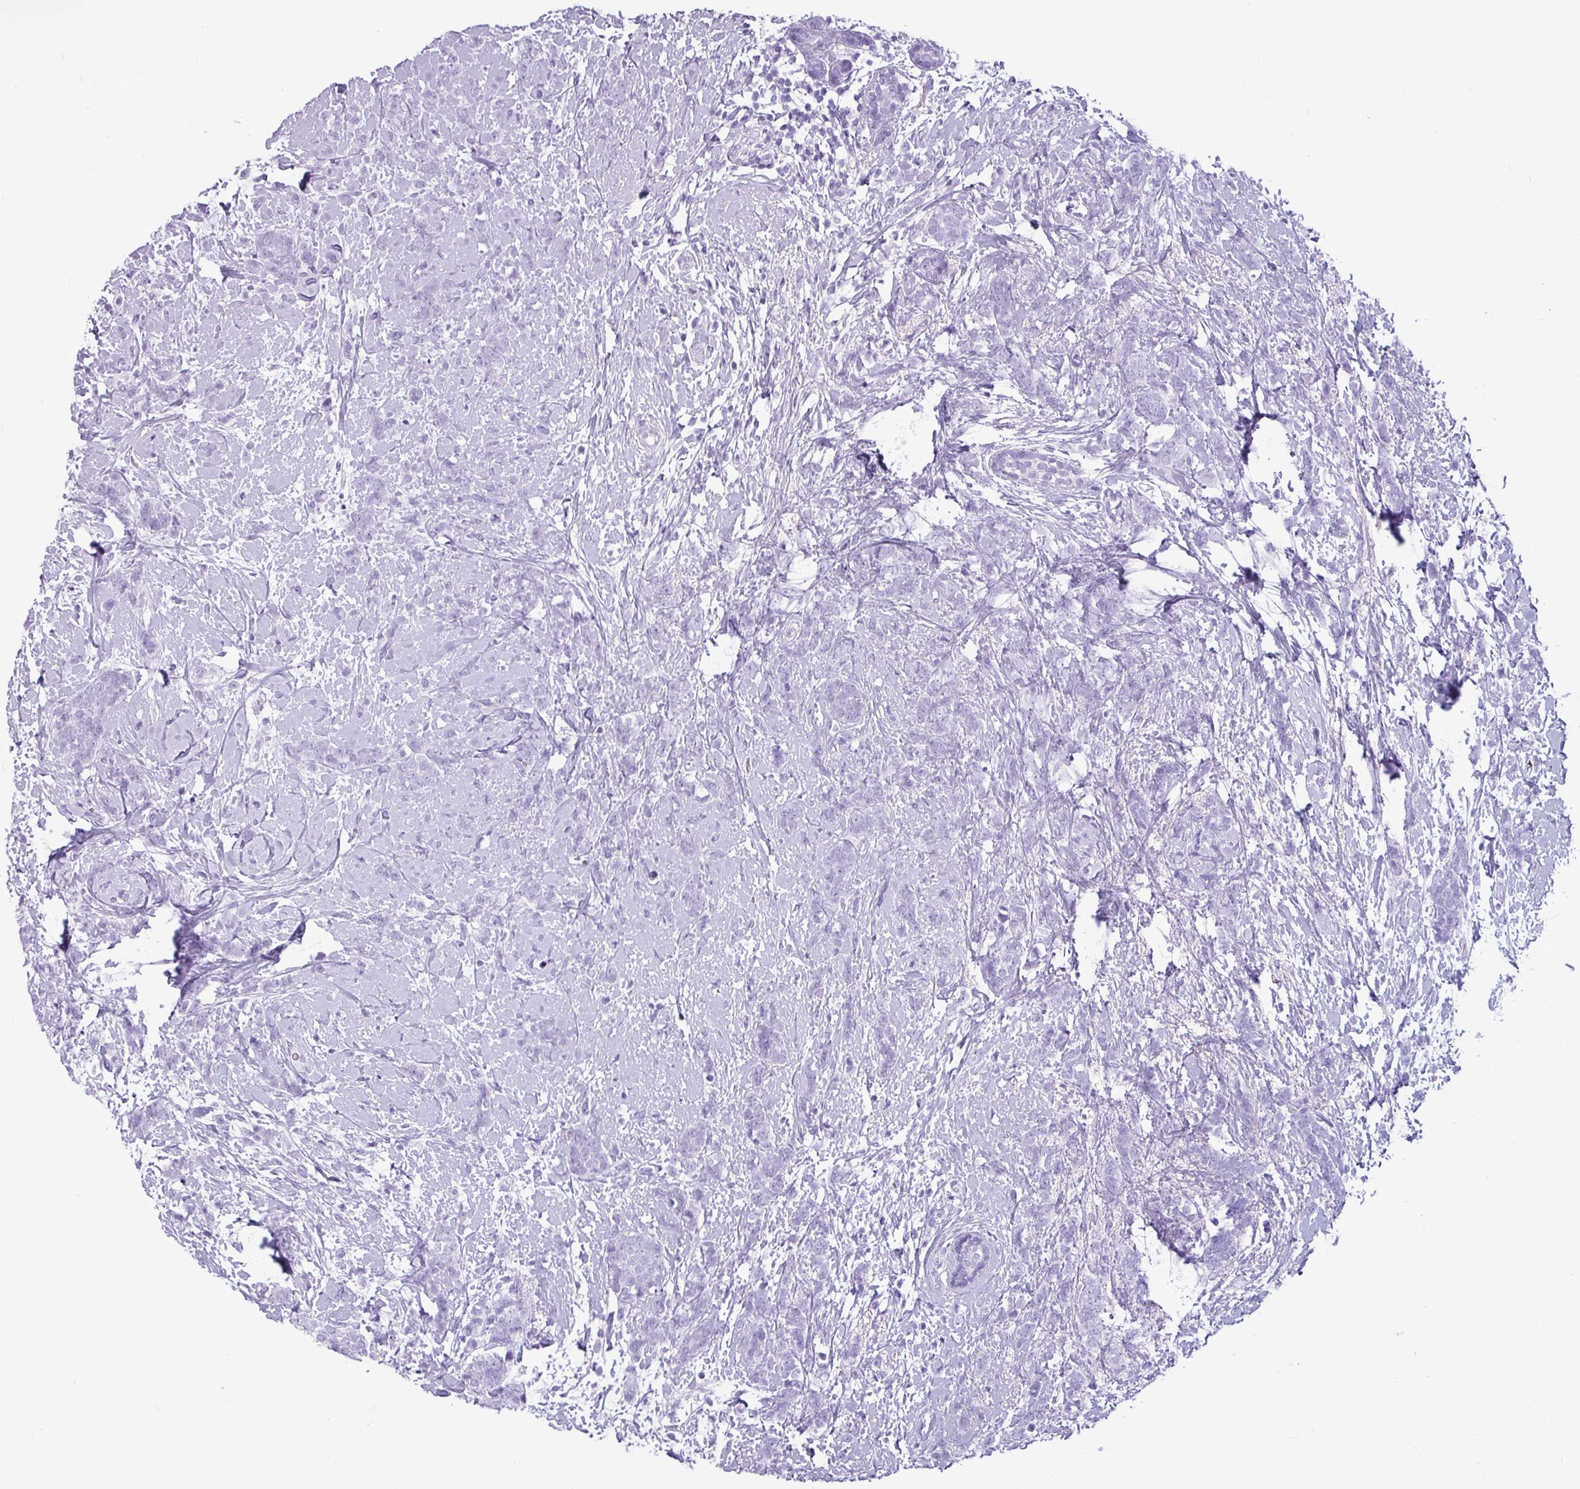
{"staining": {"intensity": "negative", "quantity": "none", "location": "none"}, "tissue": "breast cancer", "cell_type": "Tumor cells", "image_type": "cancer", "snomed": [{"axis": "morphology", "description": "Lobular carcinoma"}, {"axis": "topography", "description": "Breast"}], "caption": "A high-resolution histopathology image shows immunohistochemistry (IHC) staining of breast cancer, which exhibits no significant expression in tumor cells. (Brightfield microscopy of DAB immunohistochemistry (IHC) at high magnification).", "gene": "AMY1B", "patient": {"sex": "female", "age": 58}}